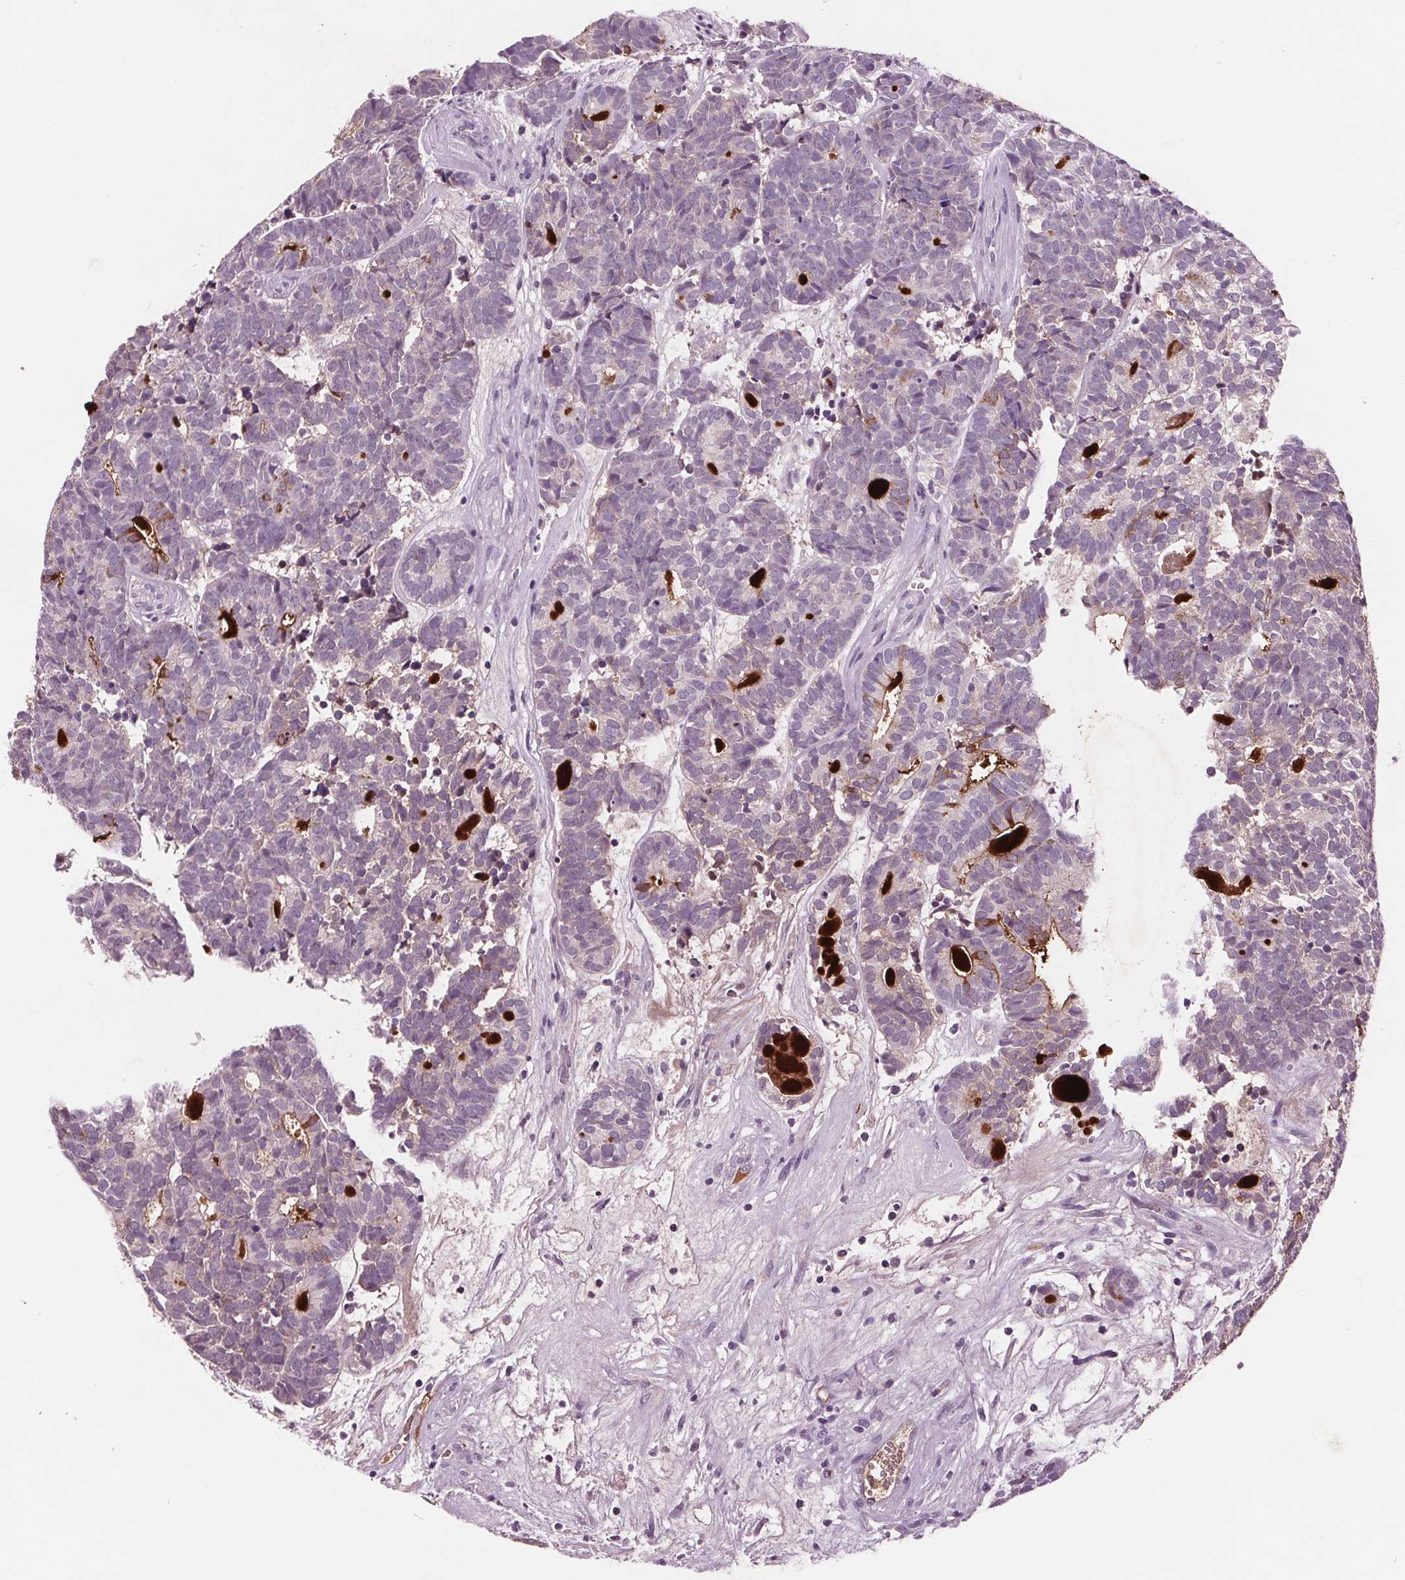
{"staining": {"intensity": "negative", "quantity": "none", "location": "none"}, "tissue": "head and neck cancer", "cell_type": "Tumor cells", "image_type": "cancer", "snomed": [{"axis": "morphology", "description": "Adenocarcinoma, NOS"}, {"axis": "topography", "description": "Head-Neck"}], "caption": "Human adenocarcinoma (head and neck) stained for a protein using immunohistochemistry exhibits no staining in tumor cells.", "gene": "C6", "patient": {"sex": "female", "age": 81}}